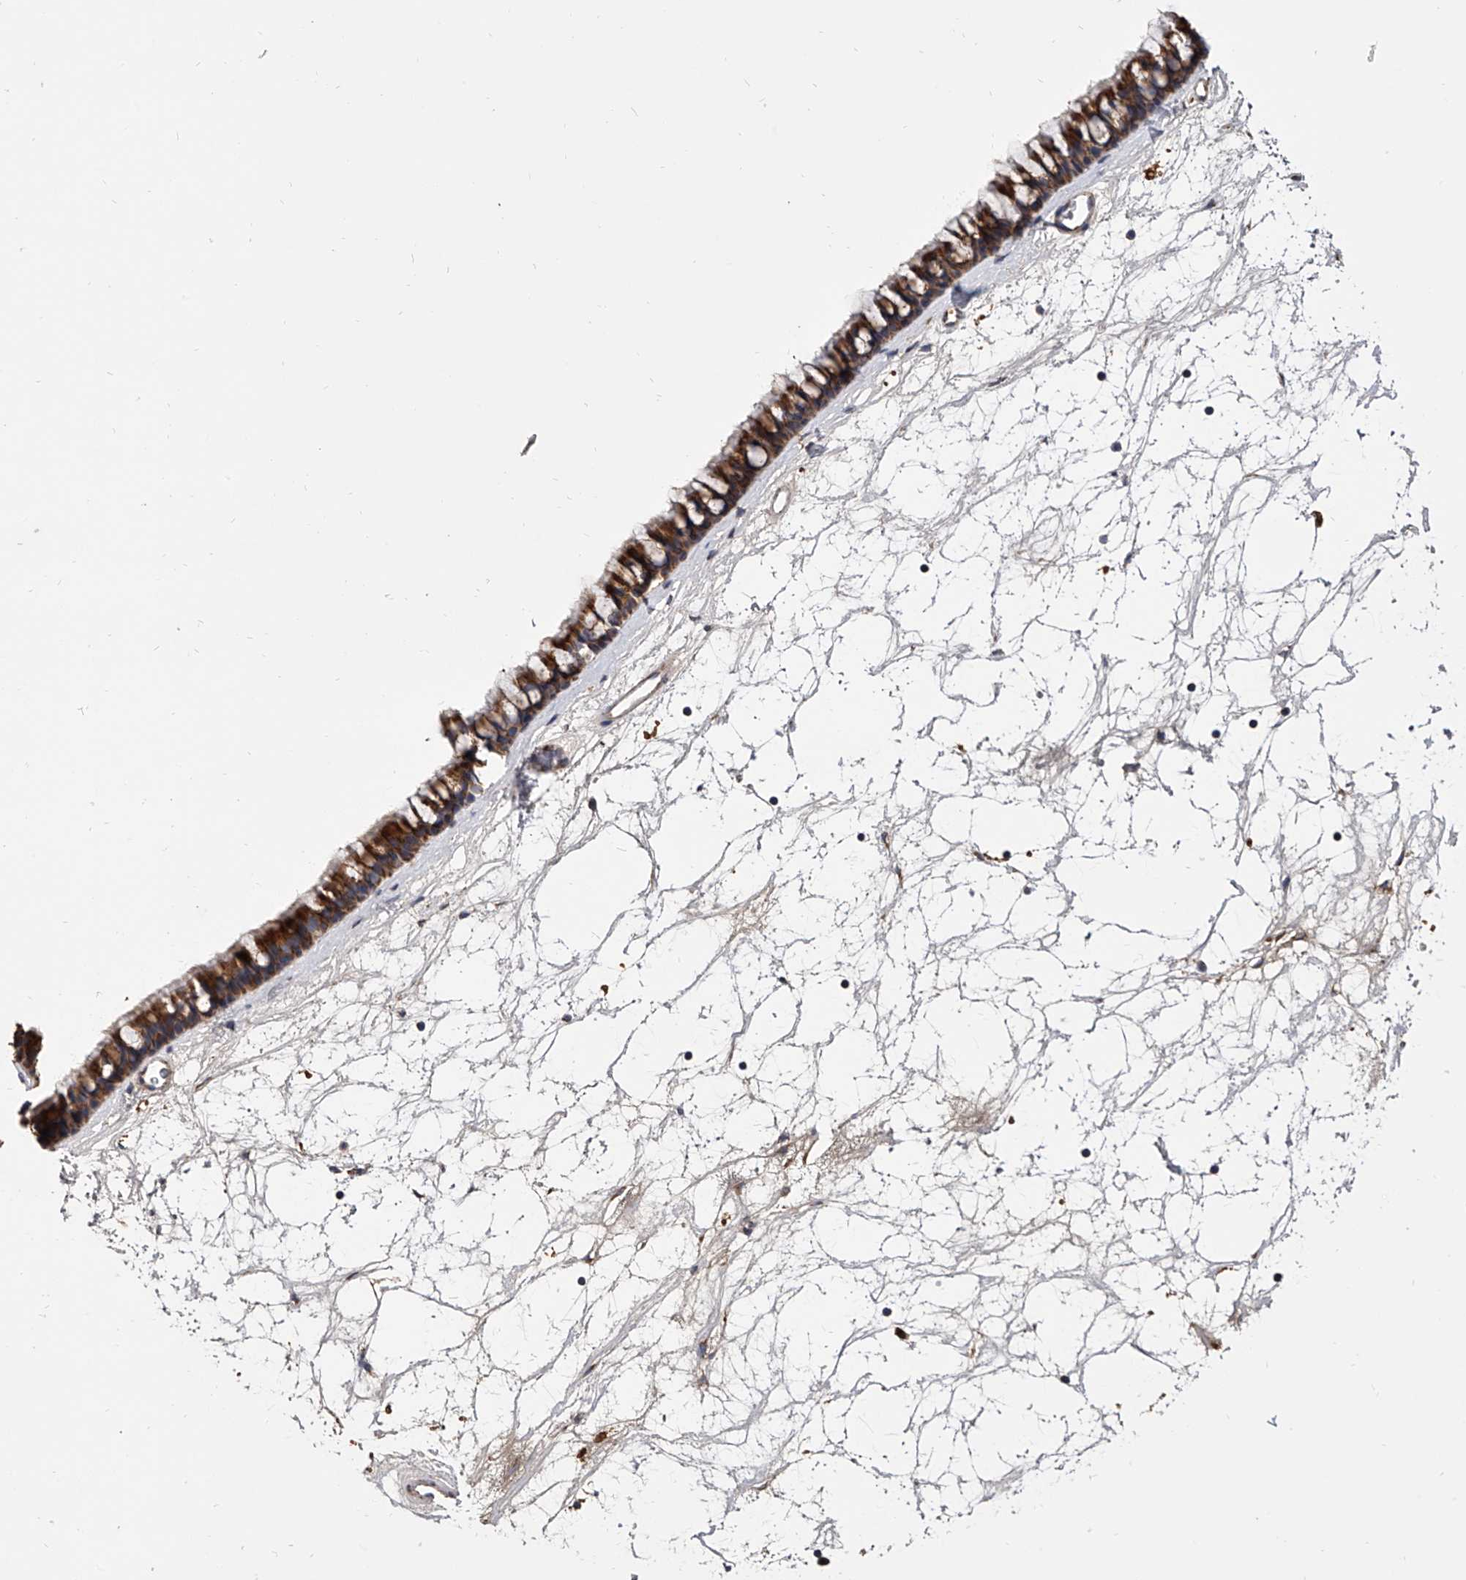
{"staining": {"intensity": "strong", "quantity": ">75%", "location": "cytoplasmic/membranous"}, "tissue": "nasopharynx", "cell_type": "Respiratory epithelial cells", "image_type": "normal", "snomed": [{"axis": "morphology", "description": "Normal tissue, NOS"}, {"axis": "topography", "description": "Nasopharynx"}], "caption": "Brown immunohistochemical staining in unremarkable nasopharynx demonstrates strong cytoplasmic/membranous expression in approximately >75% of respiratory epithelial cells. (Brightfield microscopy of DAB IHC at high magnification).", "gene": "MRPL28", "patient": {"sex": "male", "age": 64}}